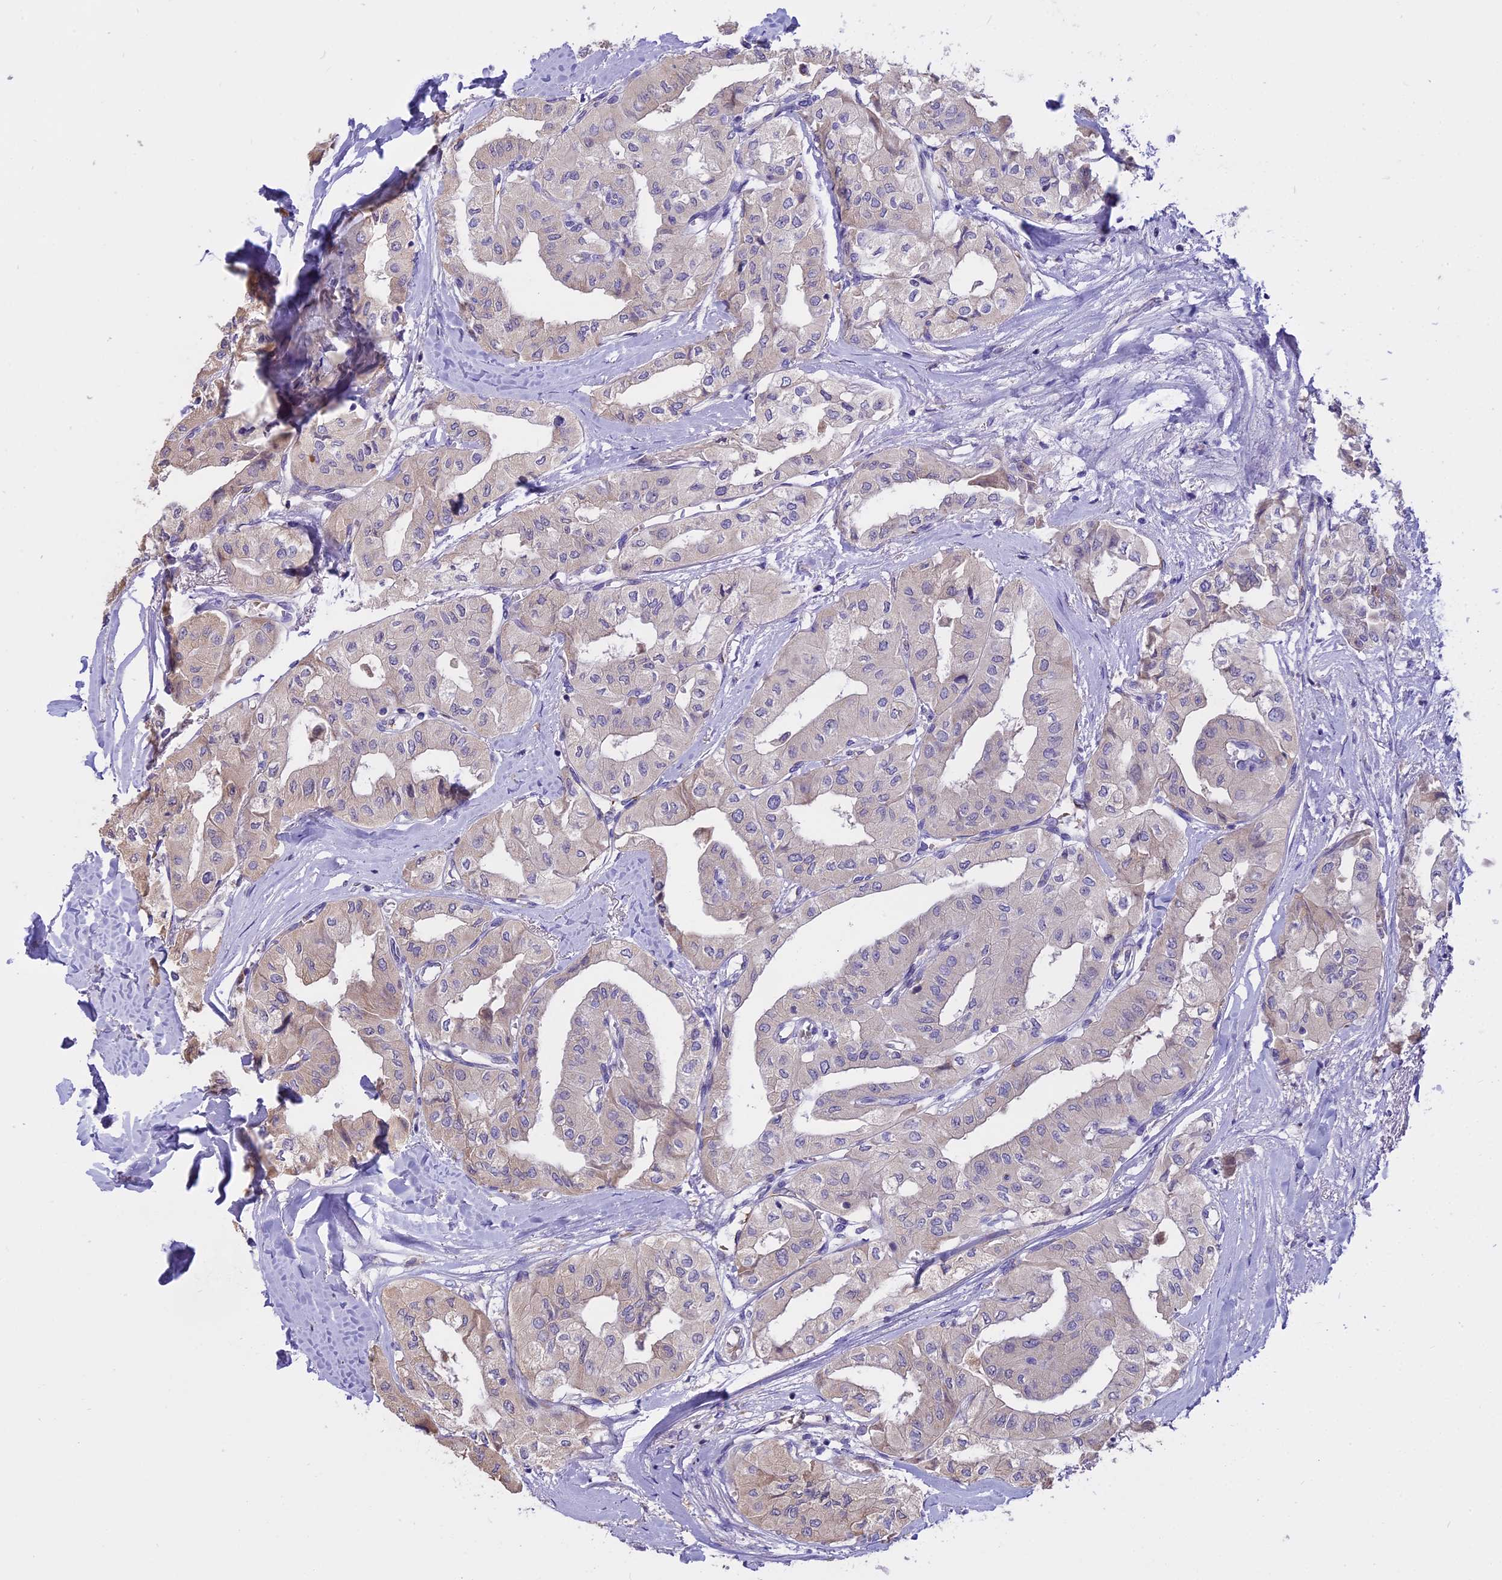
{"staining": {"intensity": "negative", "quantity": "none", "location": "none"}, "tissue": "thyroid cancer", "cell_type": "Tumor cells", "image_type": "cancer", "snomed": [{"axis": "morphology", "description": "Papillary adenocarcinoma, NOS"}, {"axis": "topography", "description": "Thyroid gland"}], "caption": "Immunohistochemical staining of thyroid cancer (papillary adenocarcinoma) shows no significant positivity in tumor cells.", "gene": "WFDC2", "patient": {"sex": "female", "age": 59}}